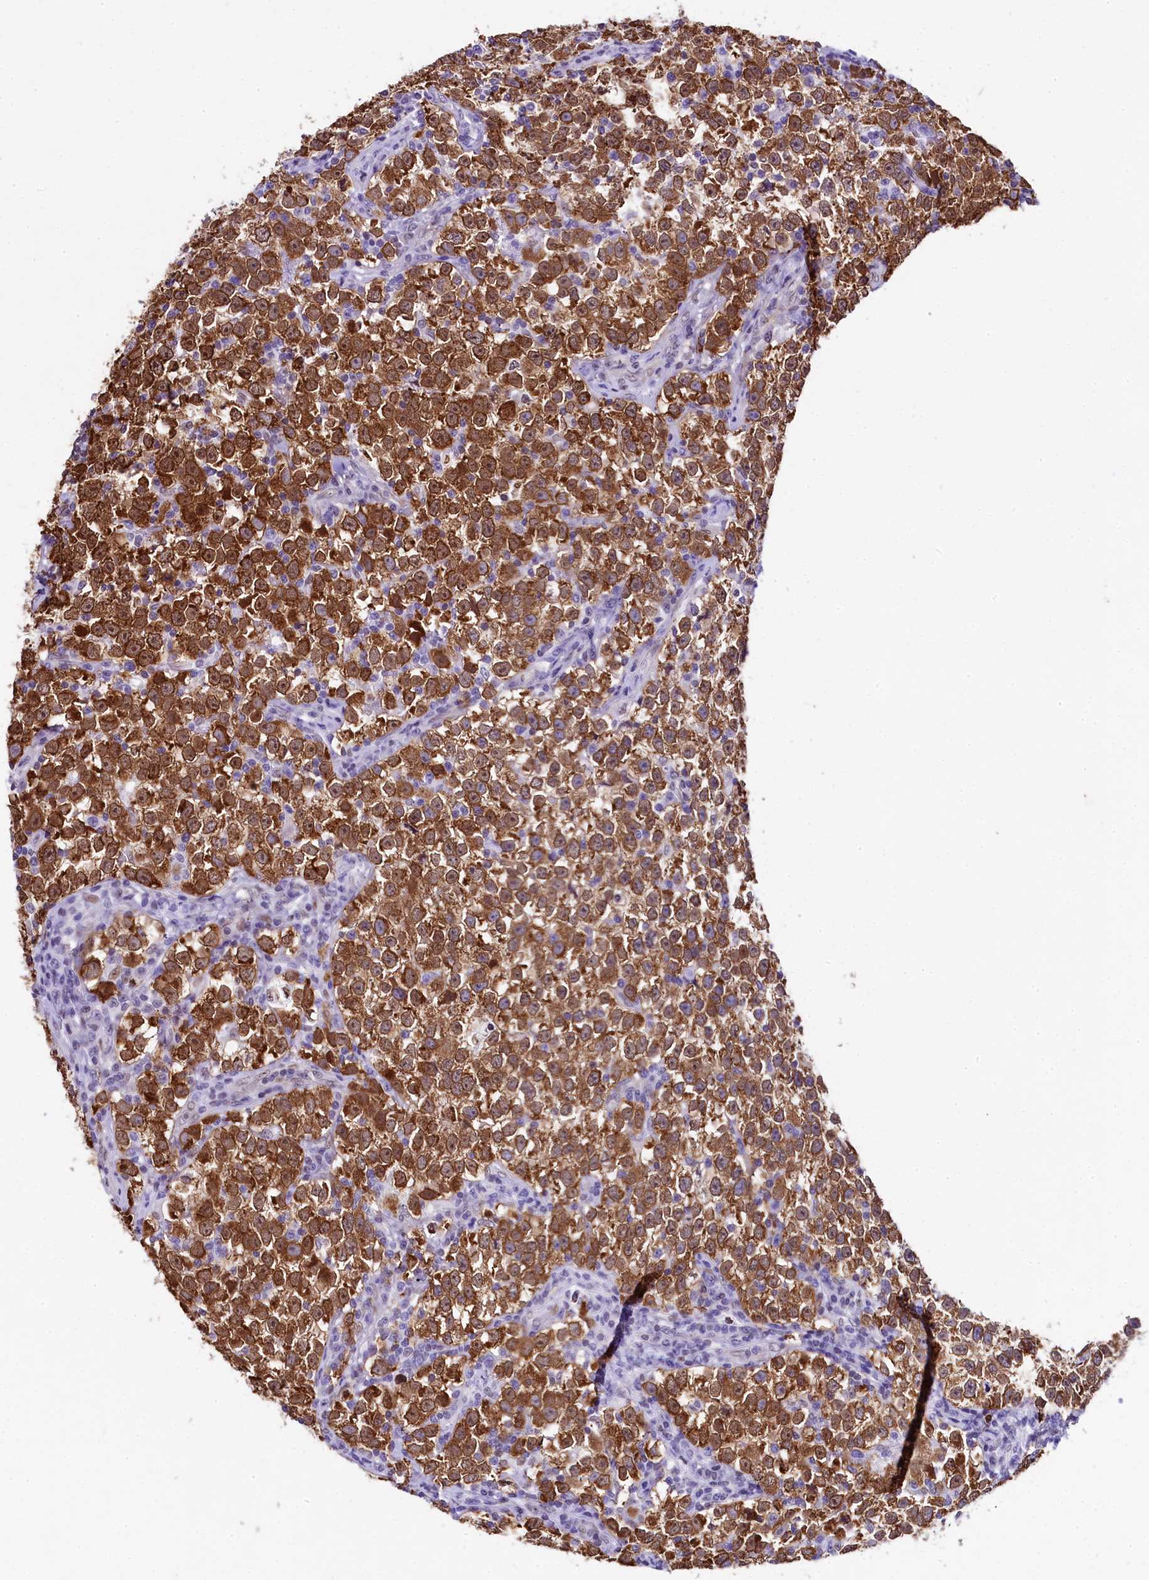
{"staining": {"intensity": "moderate", "quantity": ">75%", "location": "cytoplasmic/membranous,nuclear"}, "tissue": "testis cancer", "cell_type": "Tumor cells", "image_type": "cancer", "snomed": [{"axis": "morphology", "description": "Normal tissue, NOS"}, {"axis": "morphology", "description": "Seminoma, NOS"}, {"axis": "topography", "description": "Testis"}], "caption": "Immunohistochemistry of human testis cancer (seminoma) reveals medium levels of moderate cytoplasmic/membranous and nuclear expression in about >75% of tumor cells. (DAB (3,3'-diaminobenzidine) IHC, brown staining for protein, blue staining for nuclei).", "gene": "SAMD10", "patient": {"sex": "male", "age": 43}}